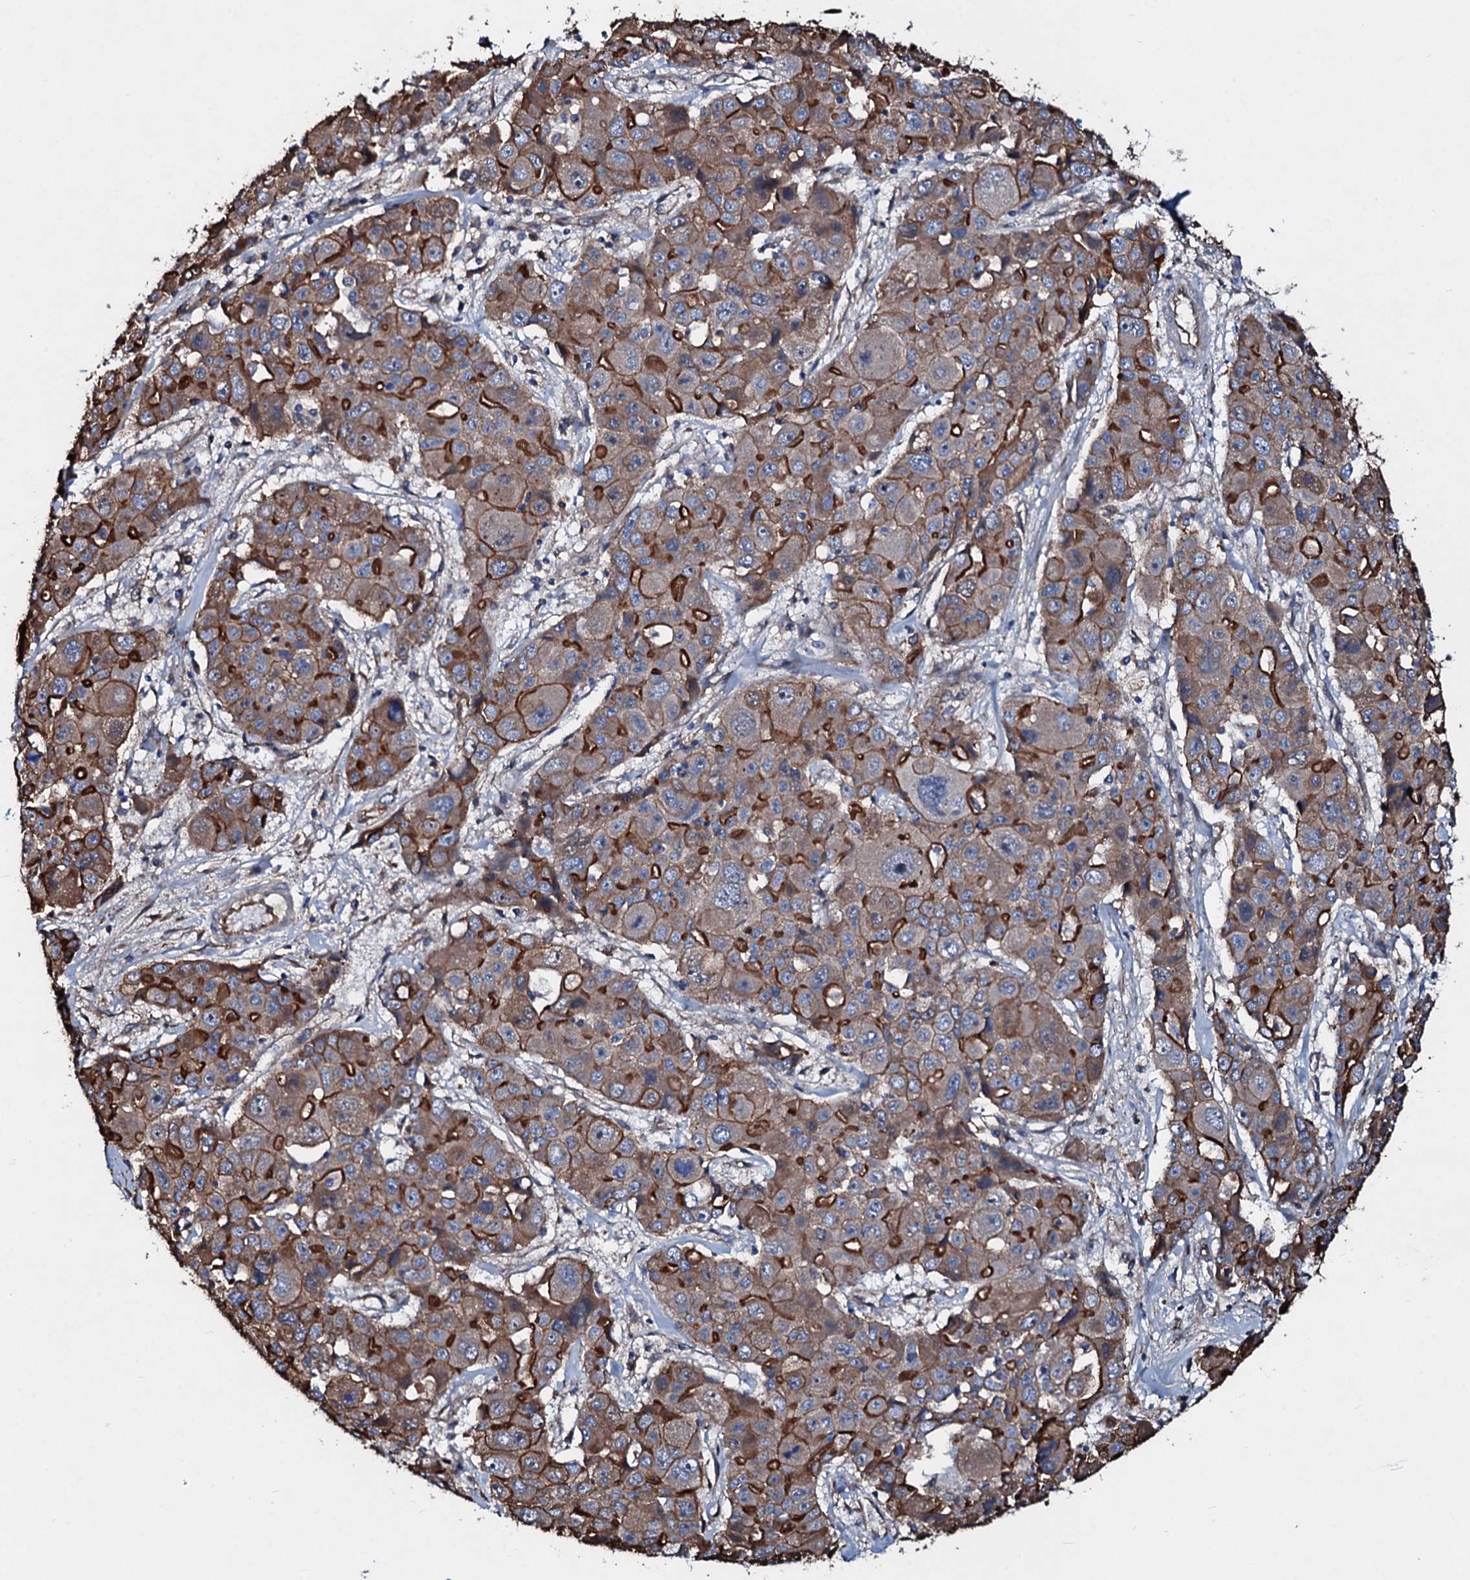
{"staining": {"intensity": "strong", "quantity": "25%-75%", "location": "cytoplasmic/membranous"}, "tissue": "liver cancer", "cell_type": "Tumor cells", "image_type": "cancer", "snomed": [{"axis": "morphology", "description": "Cholangiocarcinoma"}, {"axis": "topography", "description": "Liver"}], "caption": "Immunohistochemistry image of human liver cholangiocarcinoma stained for a protein (brown), which exhibits high levels of strong cytoplasmic/membranous expression in approximately 25%-75% of tumor cells.", "gene": "DMAC2", "patient": {"sex": "male", "age": 67}}